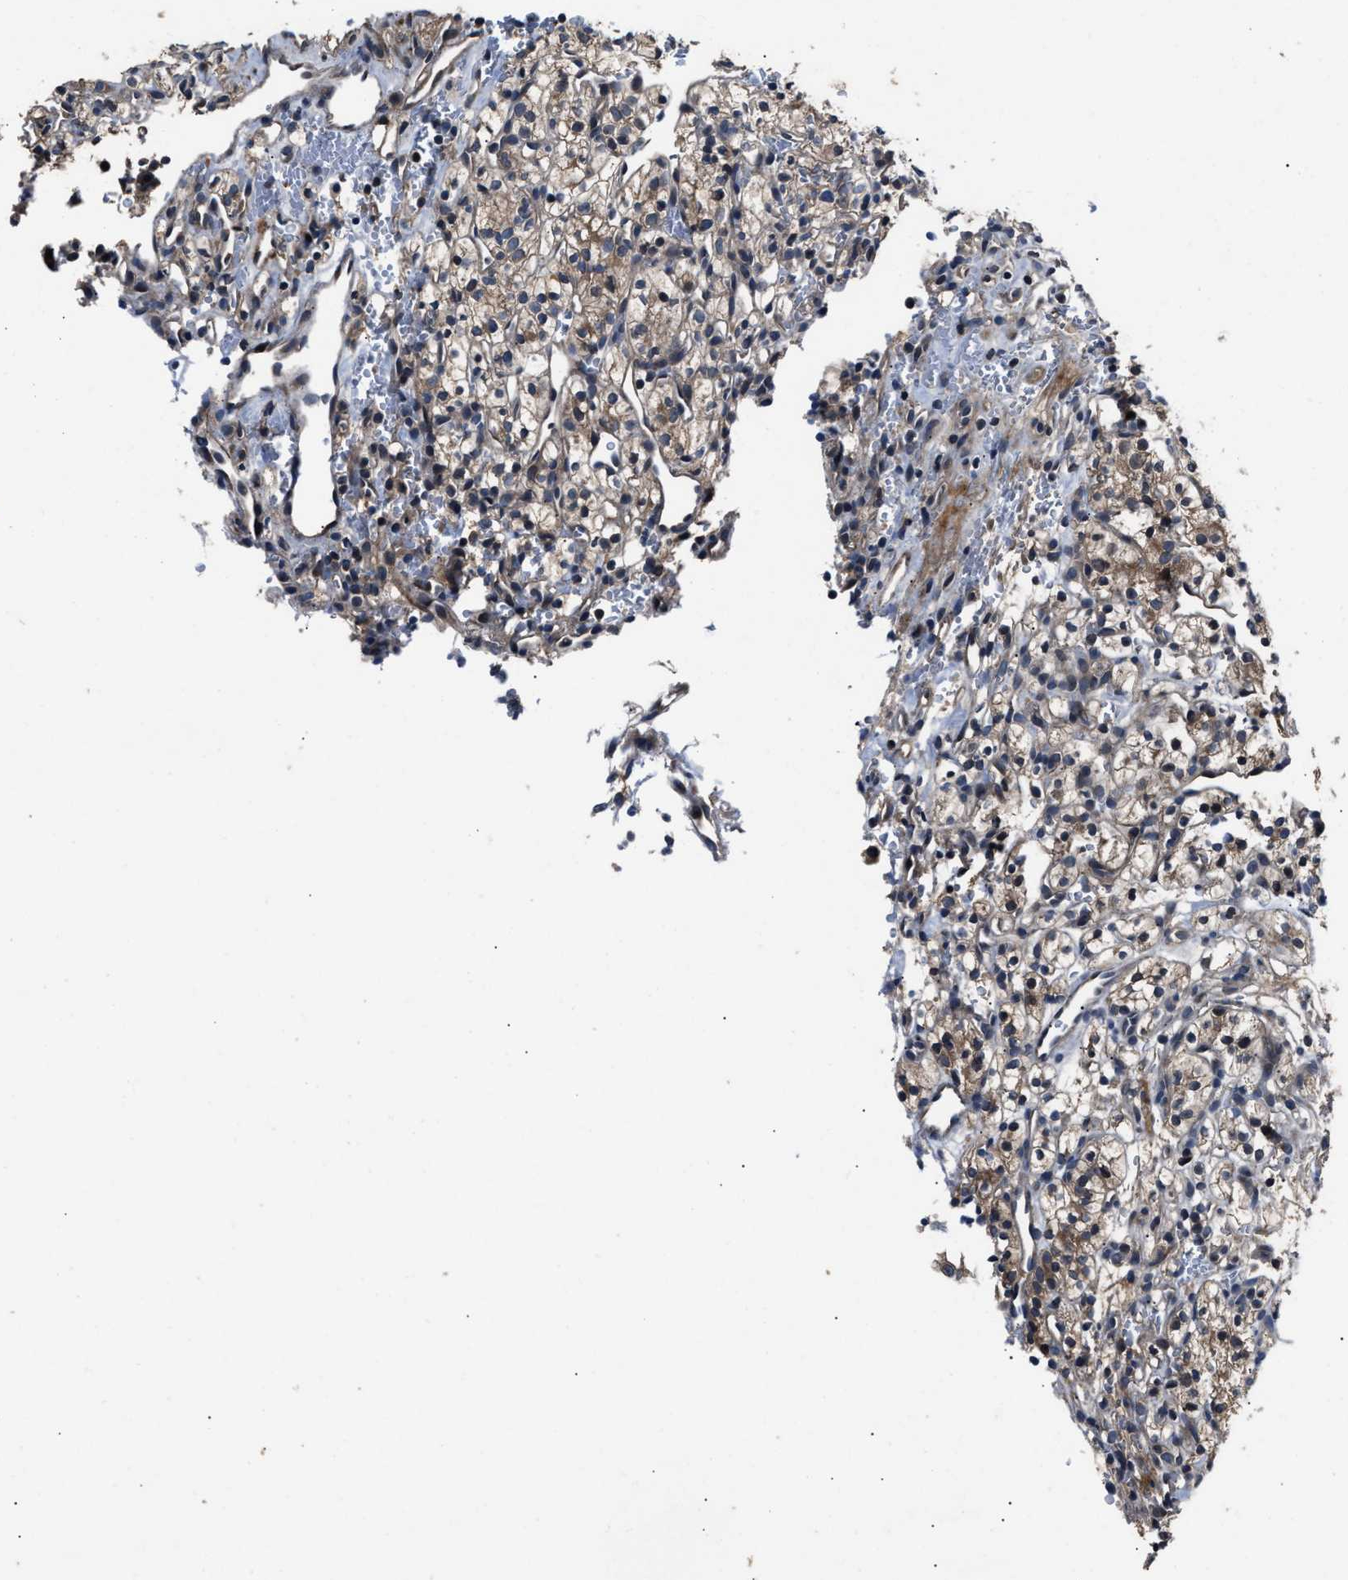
{"staining": {"intensity": "weak", "quantity": ">75%", "location": "cytoplasmic/membranous"}, "tissue": "renal cancer", "cell_type": "Tumor cells", "image_type": "cancer", "snomed": [{"axis": "morphology", "description": "Adenocarcinoma, NOS"}, {"axis": "topography", "description": "Kidney"}], "caption": "A low amount of weak cytoplasmic/membranous expression is identified in approximately >75% of tumor cells in renal cancer tissue.", "gene": "TNRC18", "patient": {"sex": "female", "age": 57}}